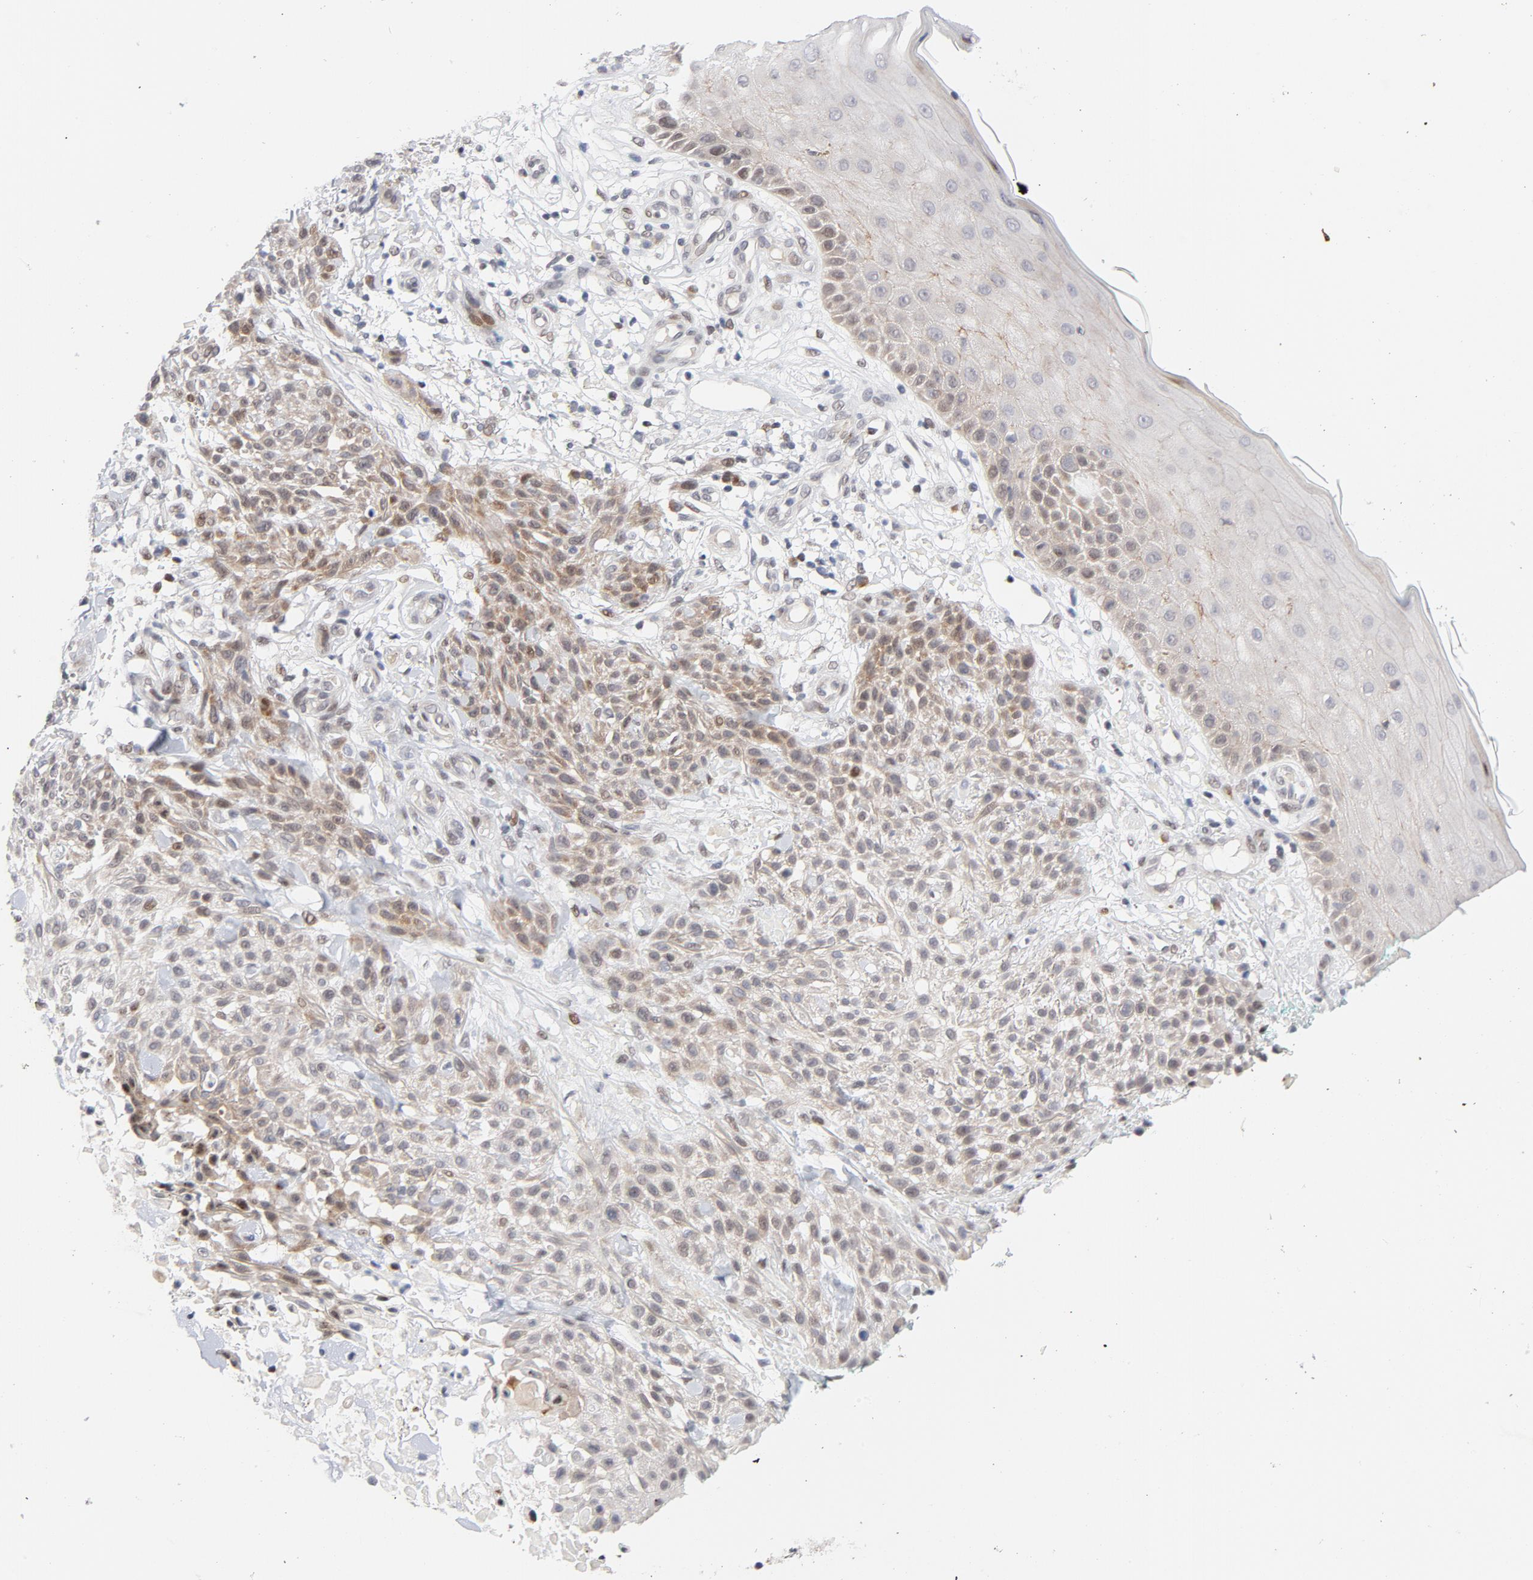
{"staining": {"intensity": "weak", "quantity": ">75%", "location": "cytoplasmic/membranous,nuclear"}, "tissue": "skin cancer", "cell_type": "Tumor cells", "image_type": "cancer", "snomed": [{"axis": "morphology", "description": "Squamous cell carcinoma, NOS"}, {"axis": "topography", "description": "Skin"}], "caption": "This is a photomicrograph of immunohistochemistry (IHC) staining of squamous cell carcinoma (skin), which shows weak positivity in the cytoplasmic/membranous and nuclear of tumor cells.", "gene": "NFIC", "patient": {"sex": "female", "age": 42}}